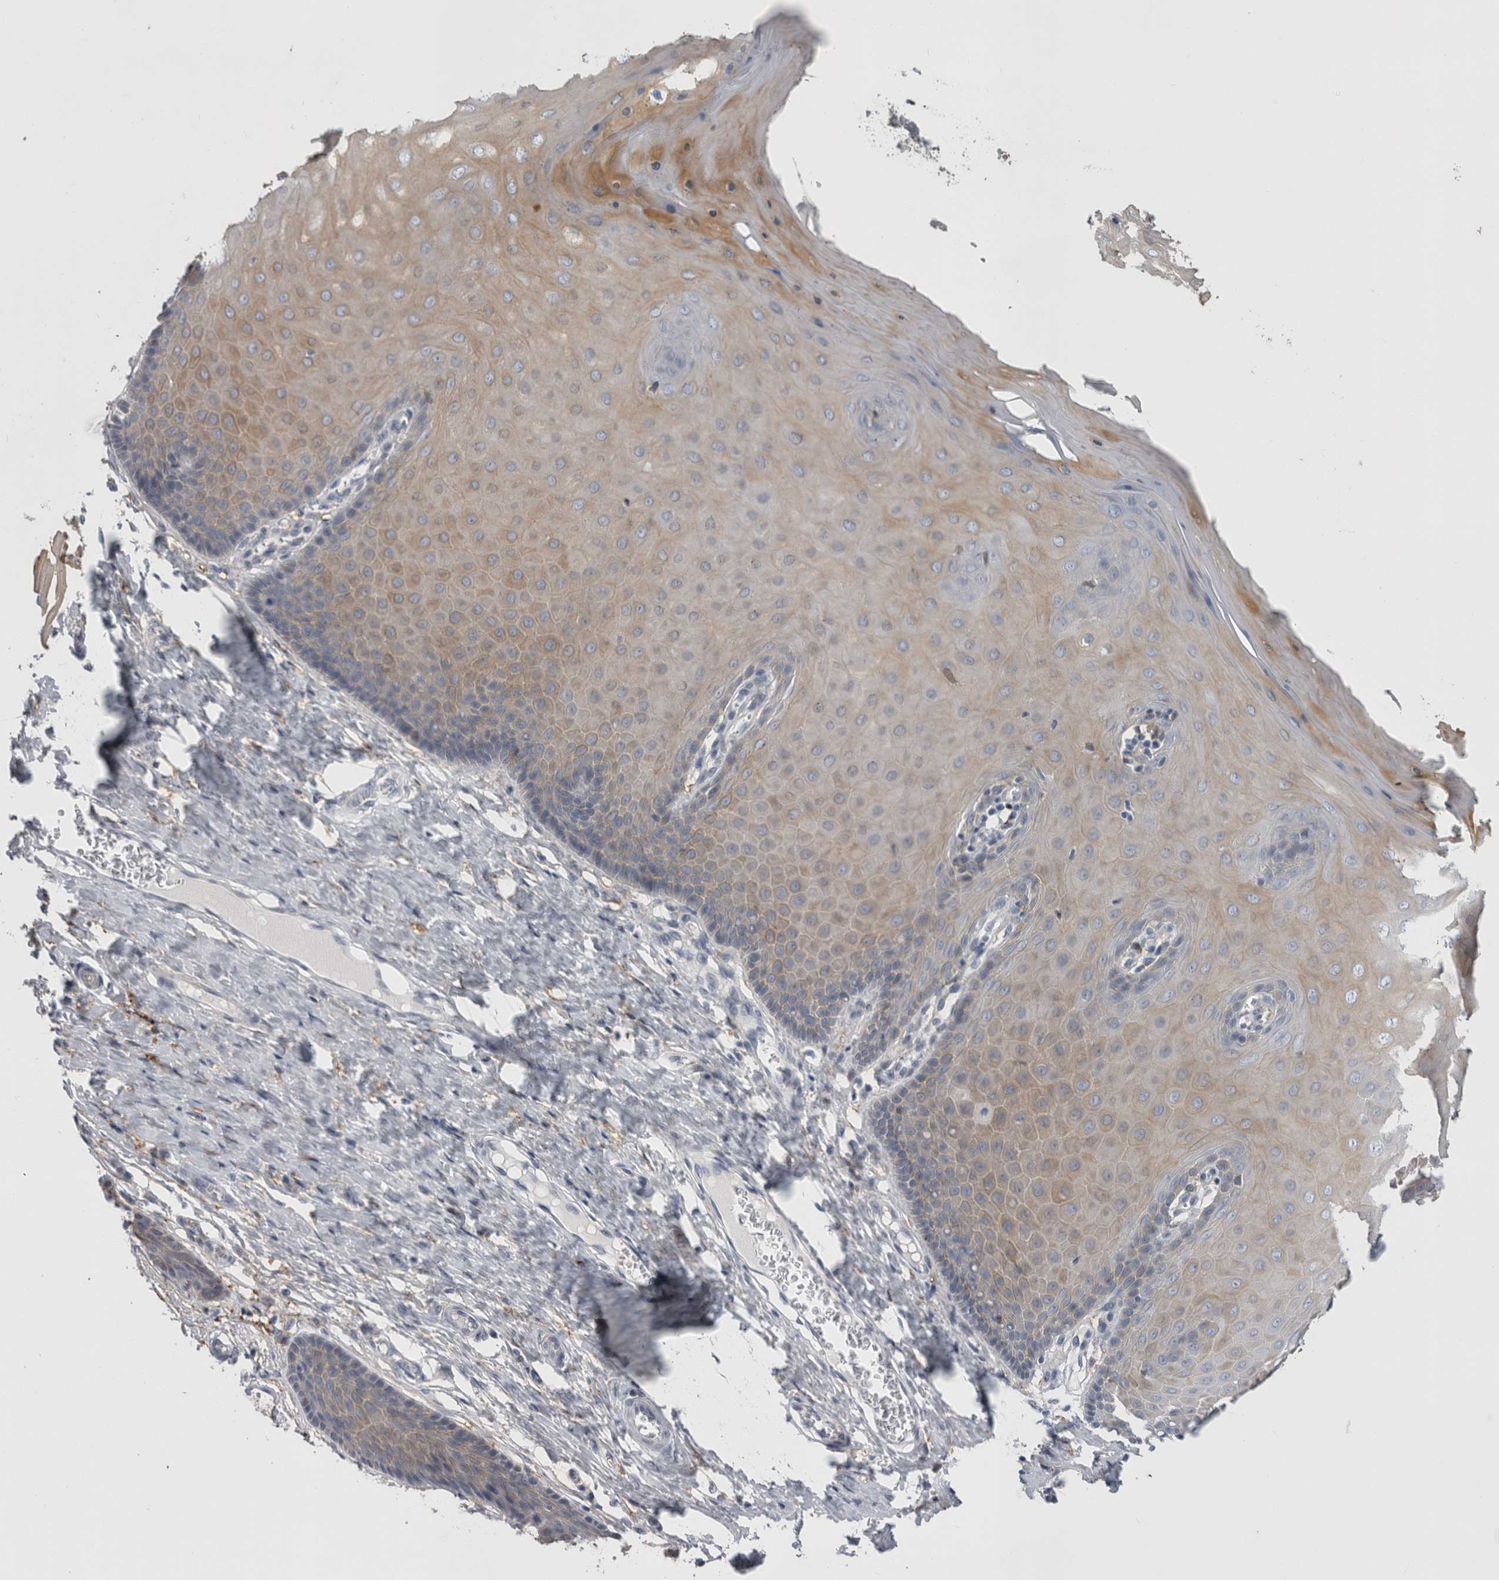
{"staining": {"intensity": "weak", "quantity": "25%-75%", "location": "cytoplasmic/membranous"}, "tissue": "cervix", "cell_type": "Squamous epithelial cells", "image_type": "normal", "snomed": [{"axis": "morphology", "description": "Normal tissue, NOS"}, {"axis": "topography", "description": "Cervix"}], "caption": "The micrograph displays staining of unremarkable cervix, revealing weak cytoplasmic/membranous protein expression (brown color) within squamous epithelial cells. (DAB (3,3'-diaminobenzidine) IHC, brown staining for protein, blue staining for nuclei).", "gene": "DNAJC24", "patient": {"sex": "female", "age": 55}}